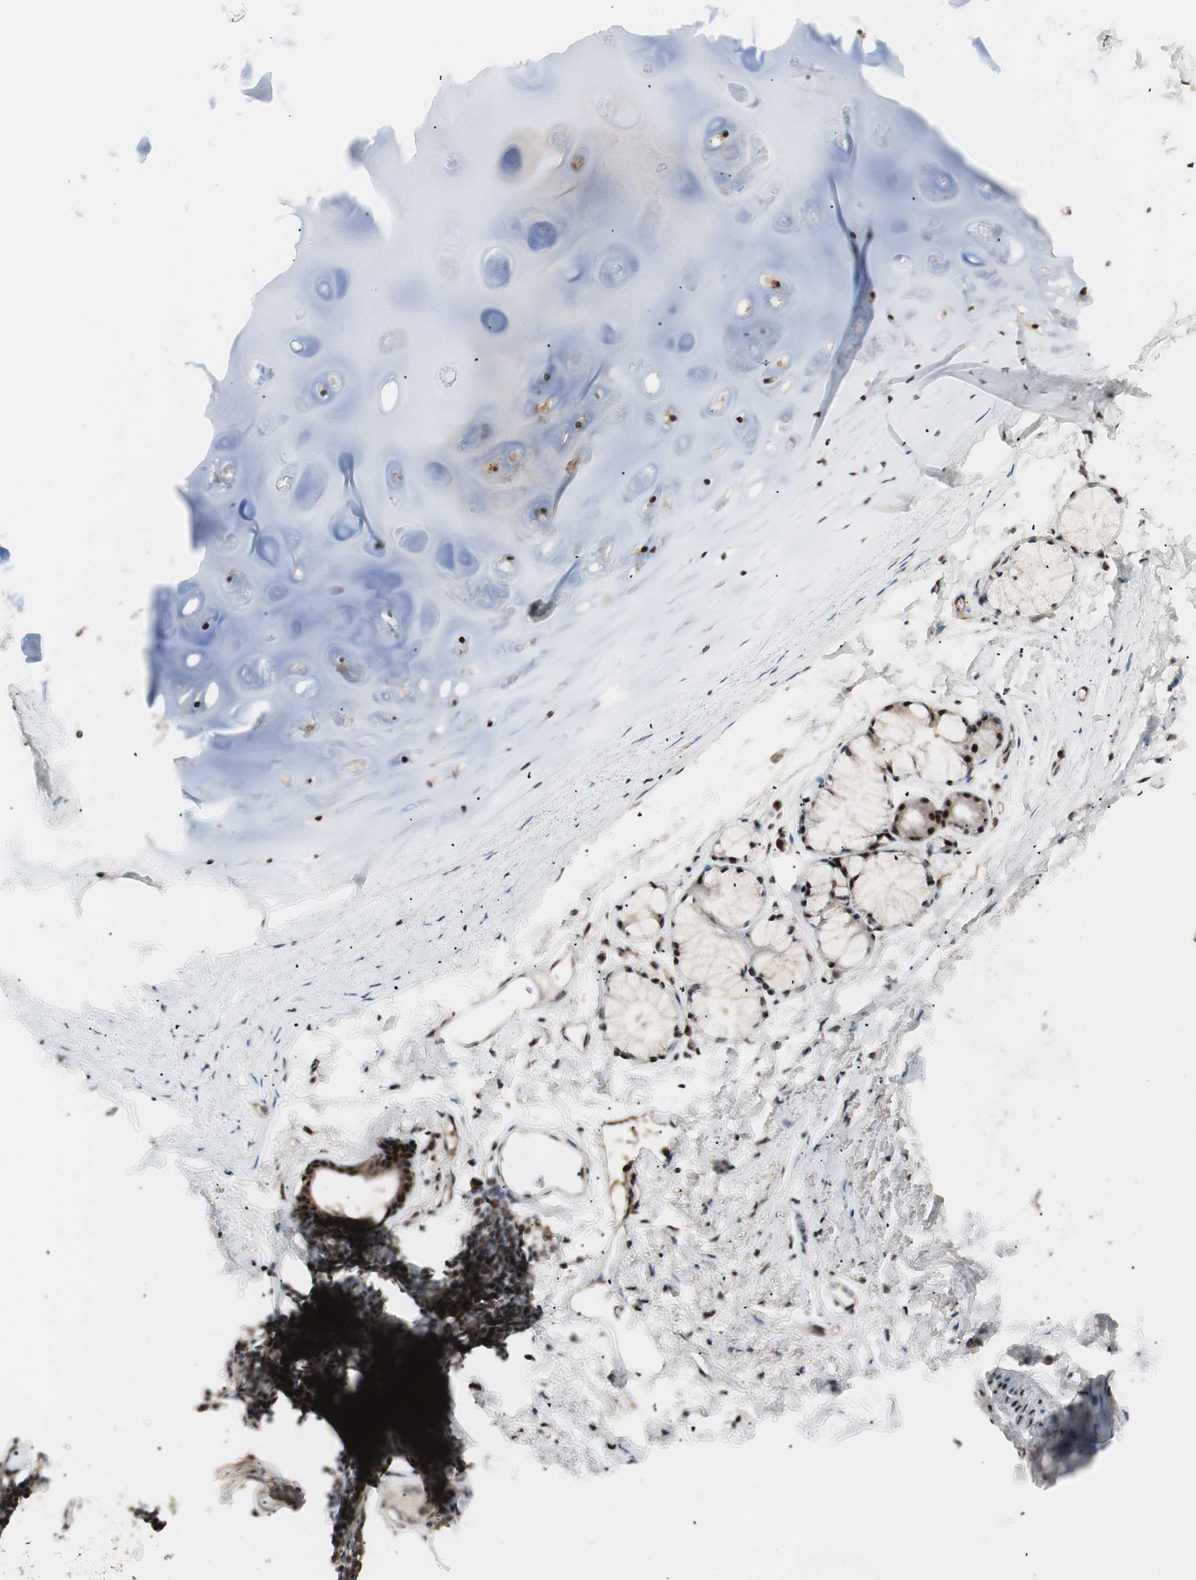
{"staining": {"intensity": "strong", "quantity": ">75%", "location": "cytoplasmic/membranous,nuclear"}, "tissue": "adipose tissue", "cell_type": "Adipocytes", "image_type": "normal", "snomed": [{"axis": "morphology", "description": "Normal tissue, NOS"}, {"axis": "topography", "description": "Cartilage tissue"}, {"axis": "topography", "description": "Bronchus"}], "caption": "High-magnification brightfield microscopy of normal adipose tissue stained with DAB (3,3'-diaminobenzidine) (brown) and counterstained with hematoxylin (blue). adipocytes exhibit strong cytoplasmic/membranous,nuclear positivity is seen in approximately>75% of cells.", "gene": "NR5A2", "patient": {"sex": "female", "age": 73}}